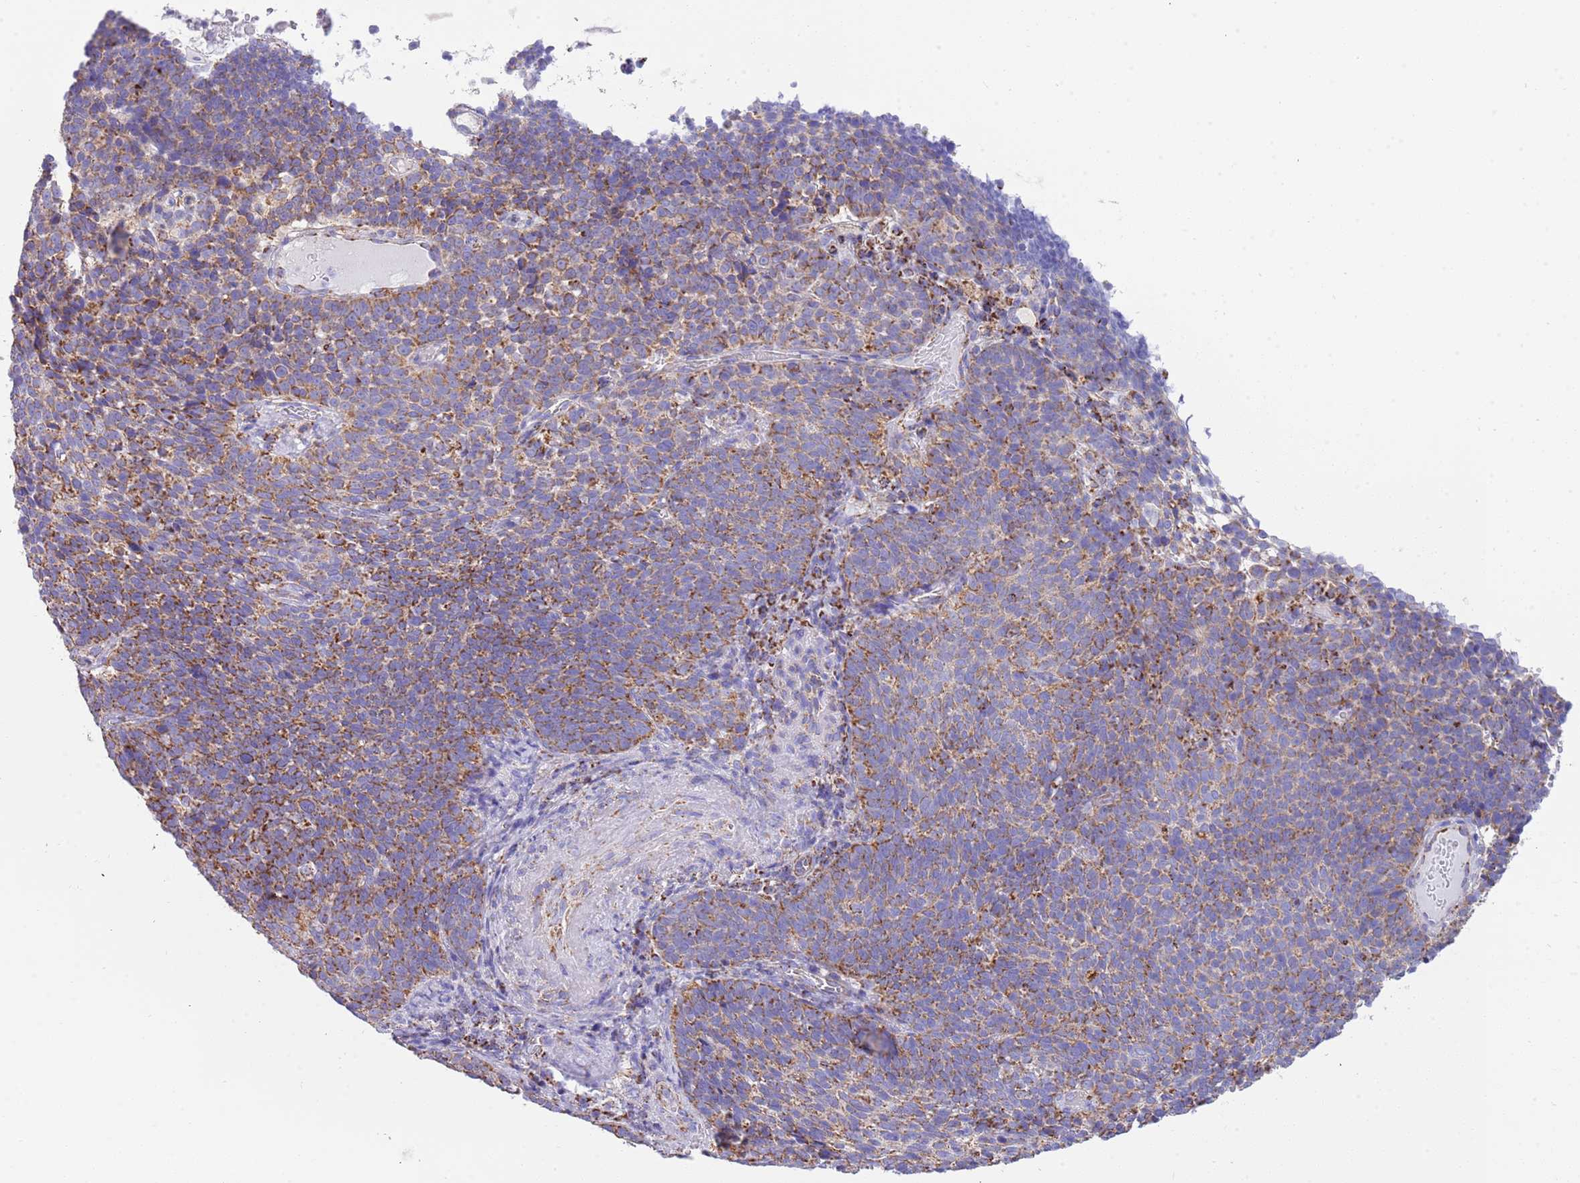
{"staining": {"intensity": "moderate", "quantity": ">75%", "location": "cytoplasmic/membranous"}, "tissue": "cervical cancer", "cell_type": "Tumor cells", "image_type": "cancer", "snomed": [{"axis": "morphology", "description": "Normal tissue, NOS"}, {"axis": "morphology", "description": "Squamous cell carcinoma, NOS"}, {"axis": "topography", "description": "Cervix"}], "caption": "The immunohistochemical stain labels moderate cytoplasmic/membranous positivity in tumor cells of cervical cancer tissue. The protein of interest is stained brown, and the nuclei are stained in blue (DAB (3,3'-diaminobenzidine) IHC with brightfield microscopy, high magnification).", "gene": "SUCLG2", "patient": {"sex": "female", "age": 39}}